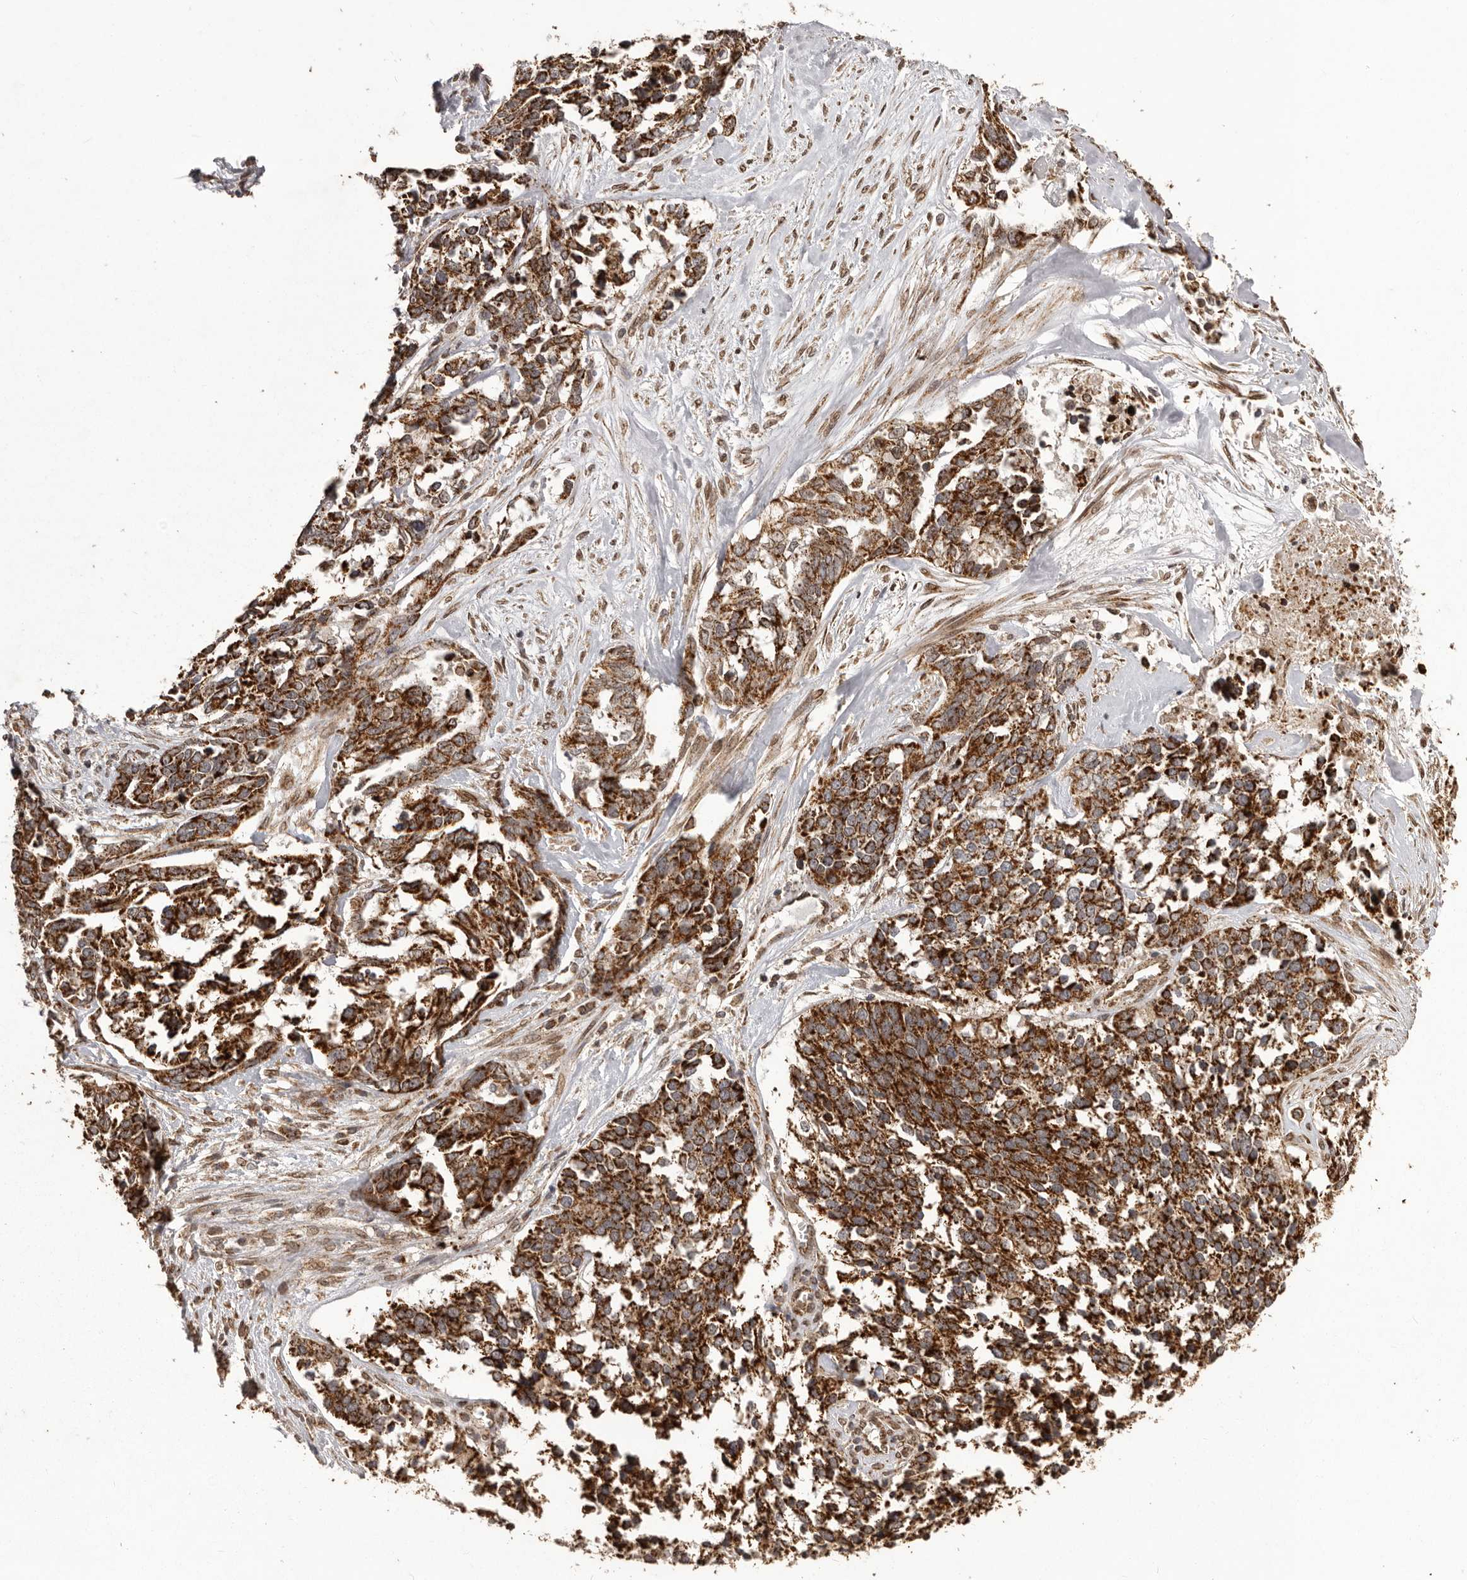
{"staining": {"intensity": "strong", "quantity": ">75%", "location": "cytoplasmic/membranous"}, "tissue": "ovarian cancer", "cell_type": "Tumor cells", "image_type": "cancer", "snomed": [{"axis": "morphology", "description": "Cystadenocarcinoma, serous, NOS"}, {"axis": "topography", "description": "Ovary"}], "caption": "The photomicrograph shows a brown stain indicating the presence of a protein in the cytoplasmic/membranous of tumor cells in ovarian serous cystadenocarcinoma.", "gene": "CHRM2", "patient": {"sex": "female", "age": 44}}